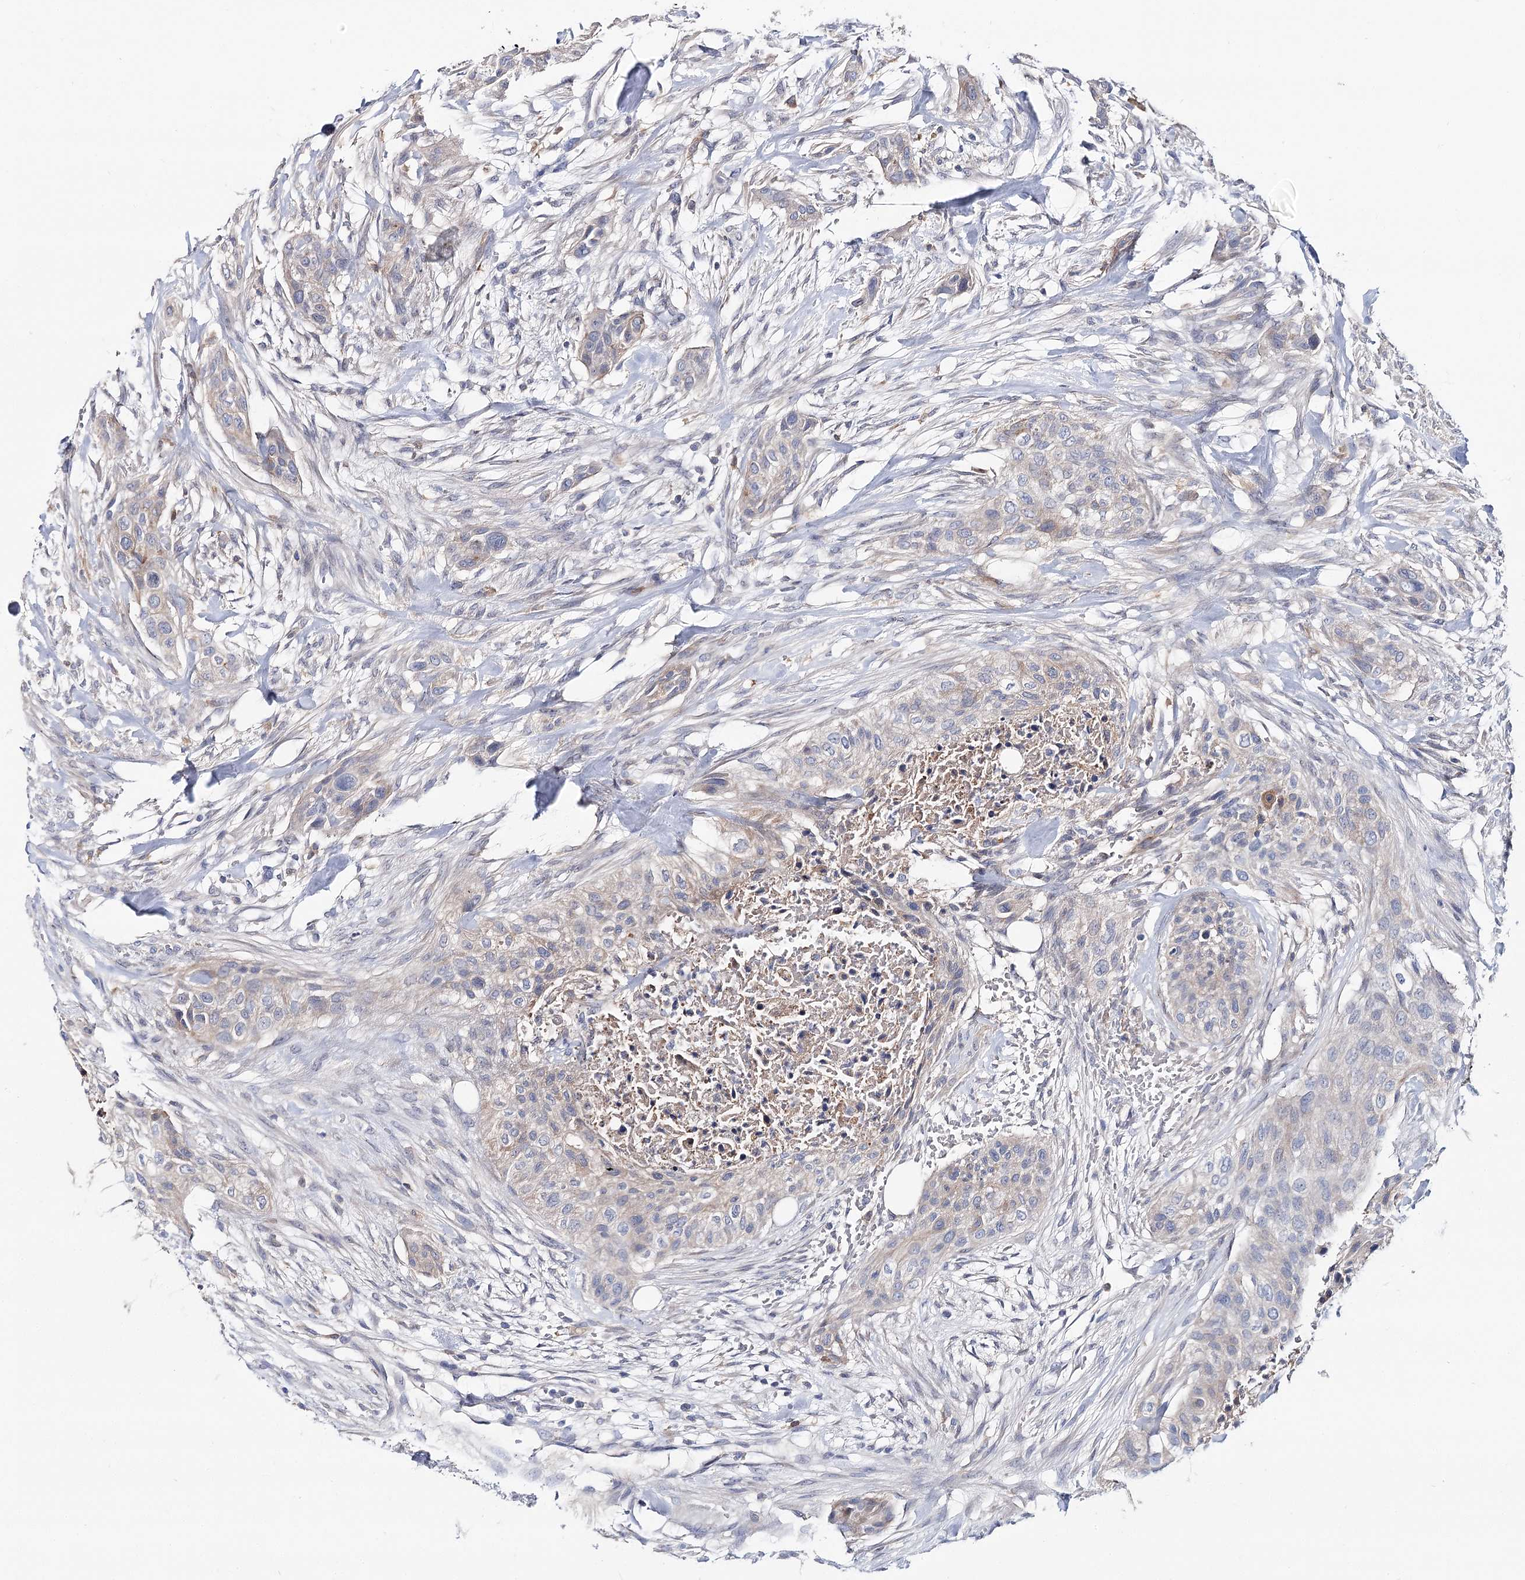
{"staining": {"intensity": "negative", "quantity": "none", "location": "none"}, "tissue": "urothelial cancer", "cell_type": "Tumor cells", "image_type": "cancer", "snomed": [{"axis": "morphology", "description": "Urothelial carcinoma, High grade"}, {"axis": "topography", "description": "Urinary bladder"}], "caption": "High magnification brightfield microscopy of urothelial cancer stained with DAB (brown) and counterstained with hematoxylin (blue): tumor cells show no significant staining.", "gene": "UGP2", "patient": {"sex": "male", "age": 35}}